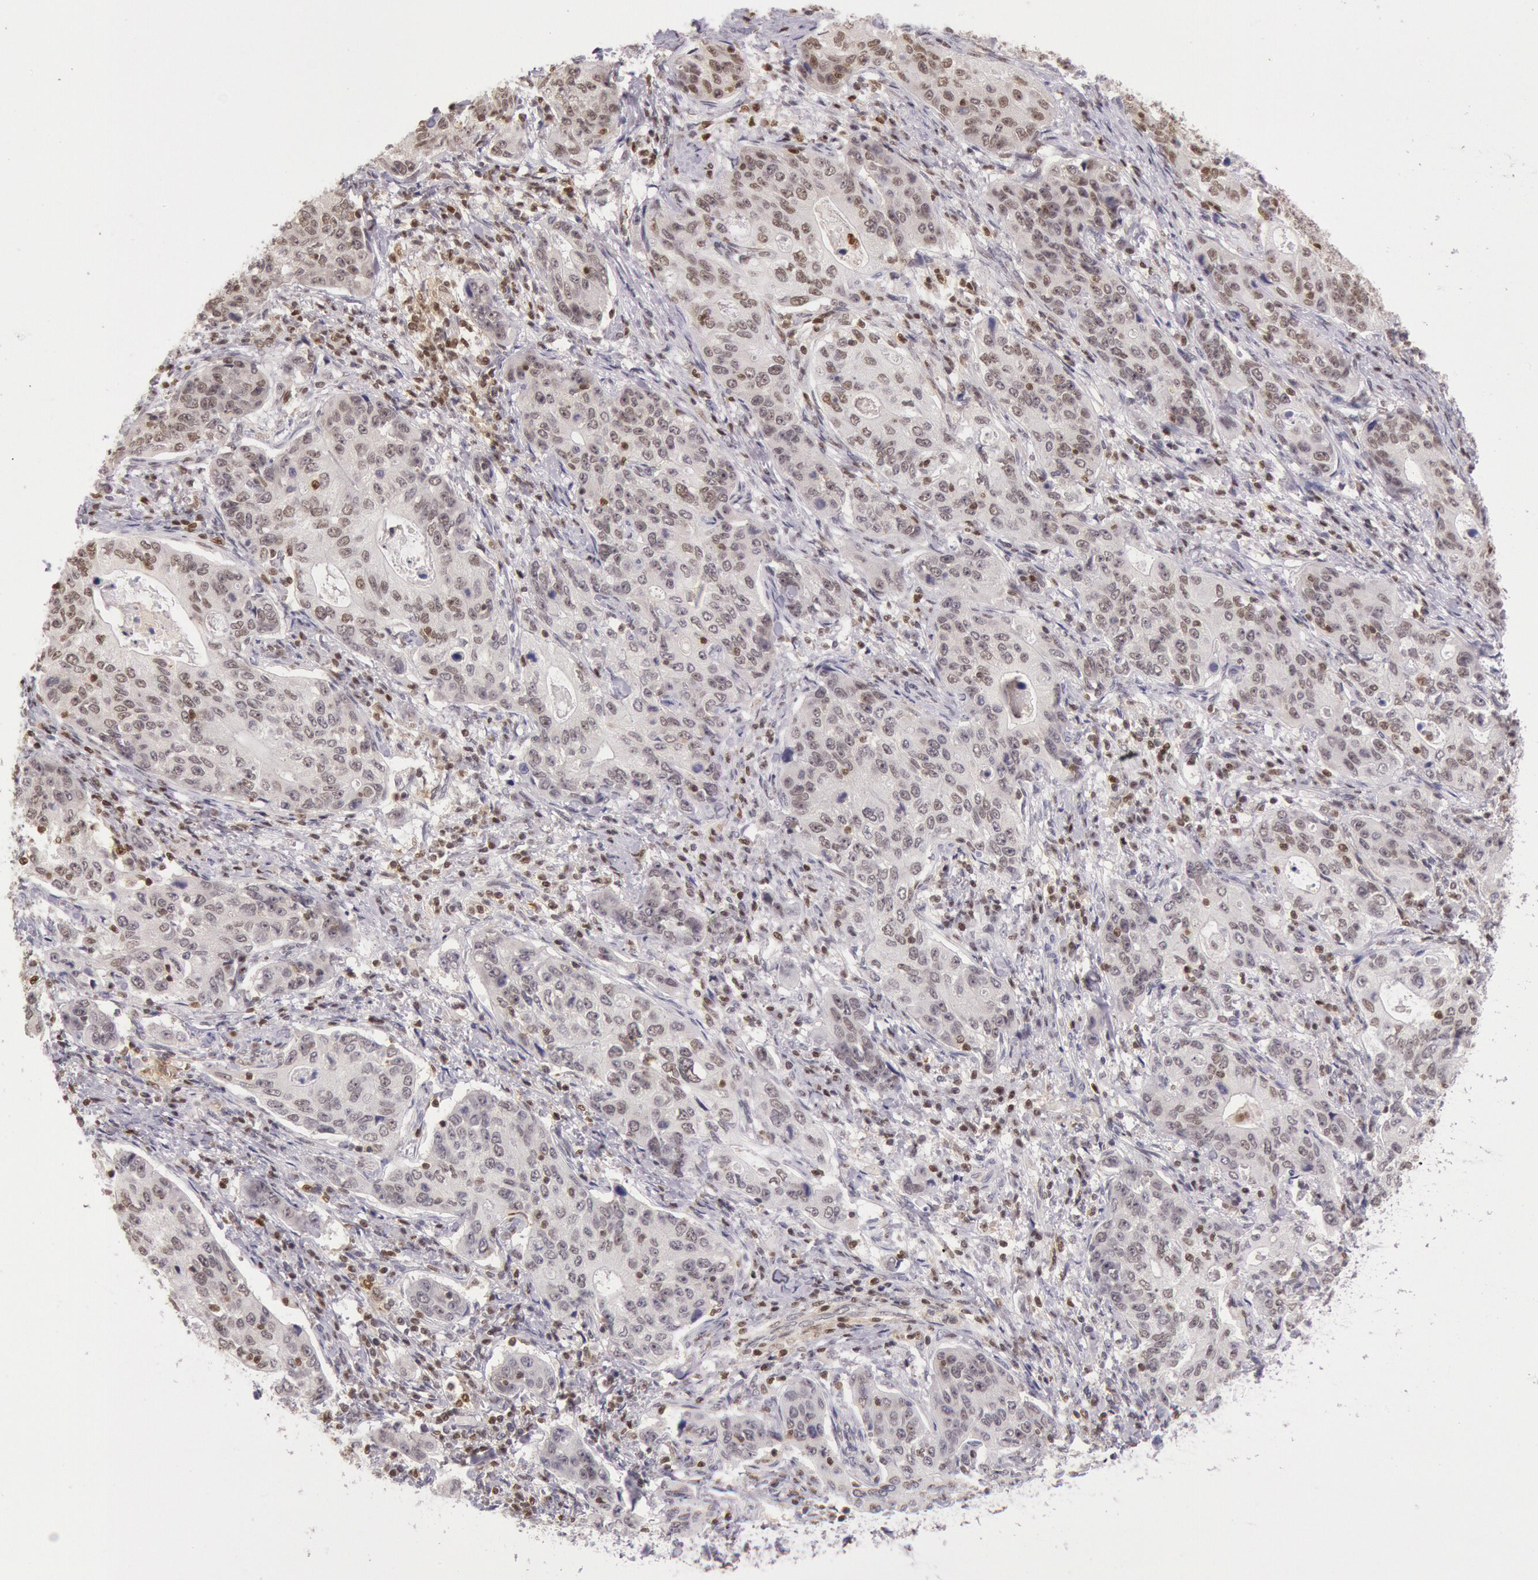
{"staining": {"intensity": "moderate", "quantity": ">75%", "location": "nuclear"}, "tissue": "stomach cancer", "cell_type": "Tumor cells", "image_type": "cancer", "snomed": [{"axis": "morphology", "description": "Adenocarcinoma, NOS"}, {"axis": "topography", "description": "Esophagus"}, {"axis": "topography", "description": "Stomach"}], "caption": "High-magnification brightfield microscopy of stomach cancer (adenocarcinoma) stained with DAB (brown) and counterstained with hematoxylin (blue). tumor cells exhibit moderate nuclear staining is appreciated in about>75% of cells.", "gene": "ESS2", "patient": {"sex": "male", "age": 74}}